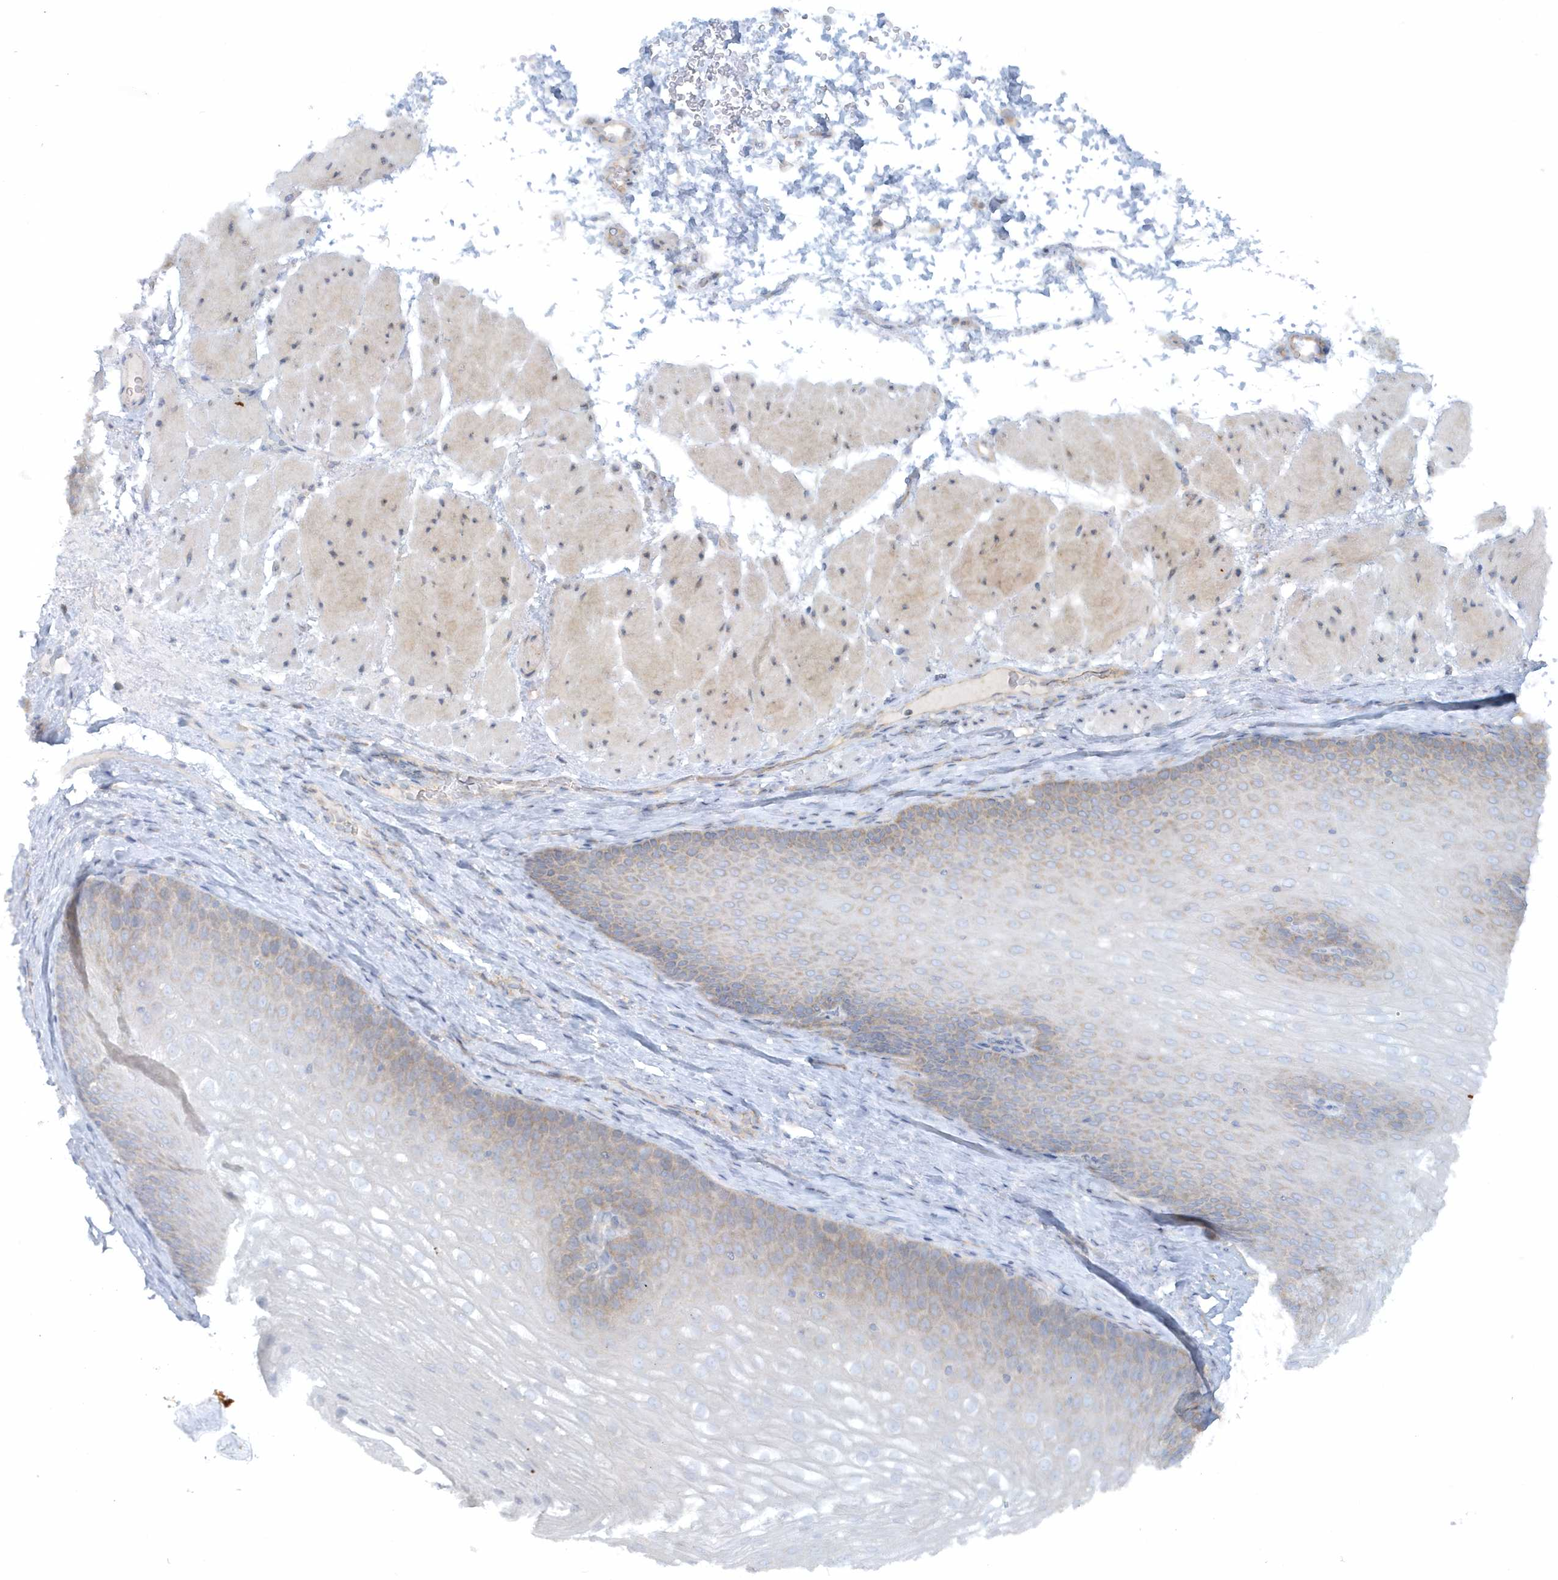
{"staining": {"intensity": "moderate", "quantity": "<25%", "location": "cytoplasmic/membranous"}, "tissue": "esophagus", "cell_type": "Squamous epithelial cells", "image_type": "normal", "snomed": [{"axis": "morphology", "description": "Normal tissue, NOS"}, {"axis": "topography", "description": "Esophagus"}], "caption": "The immunohistochemical stain highlights moderate cytoplasmic/membranous staining in squamous epithelial cells of normal esophagus. (Brightfield microscopy of DAB IHC at high magnification).", "gene": "CNOT10", "patient": {"sex": "female", "age": 66}}